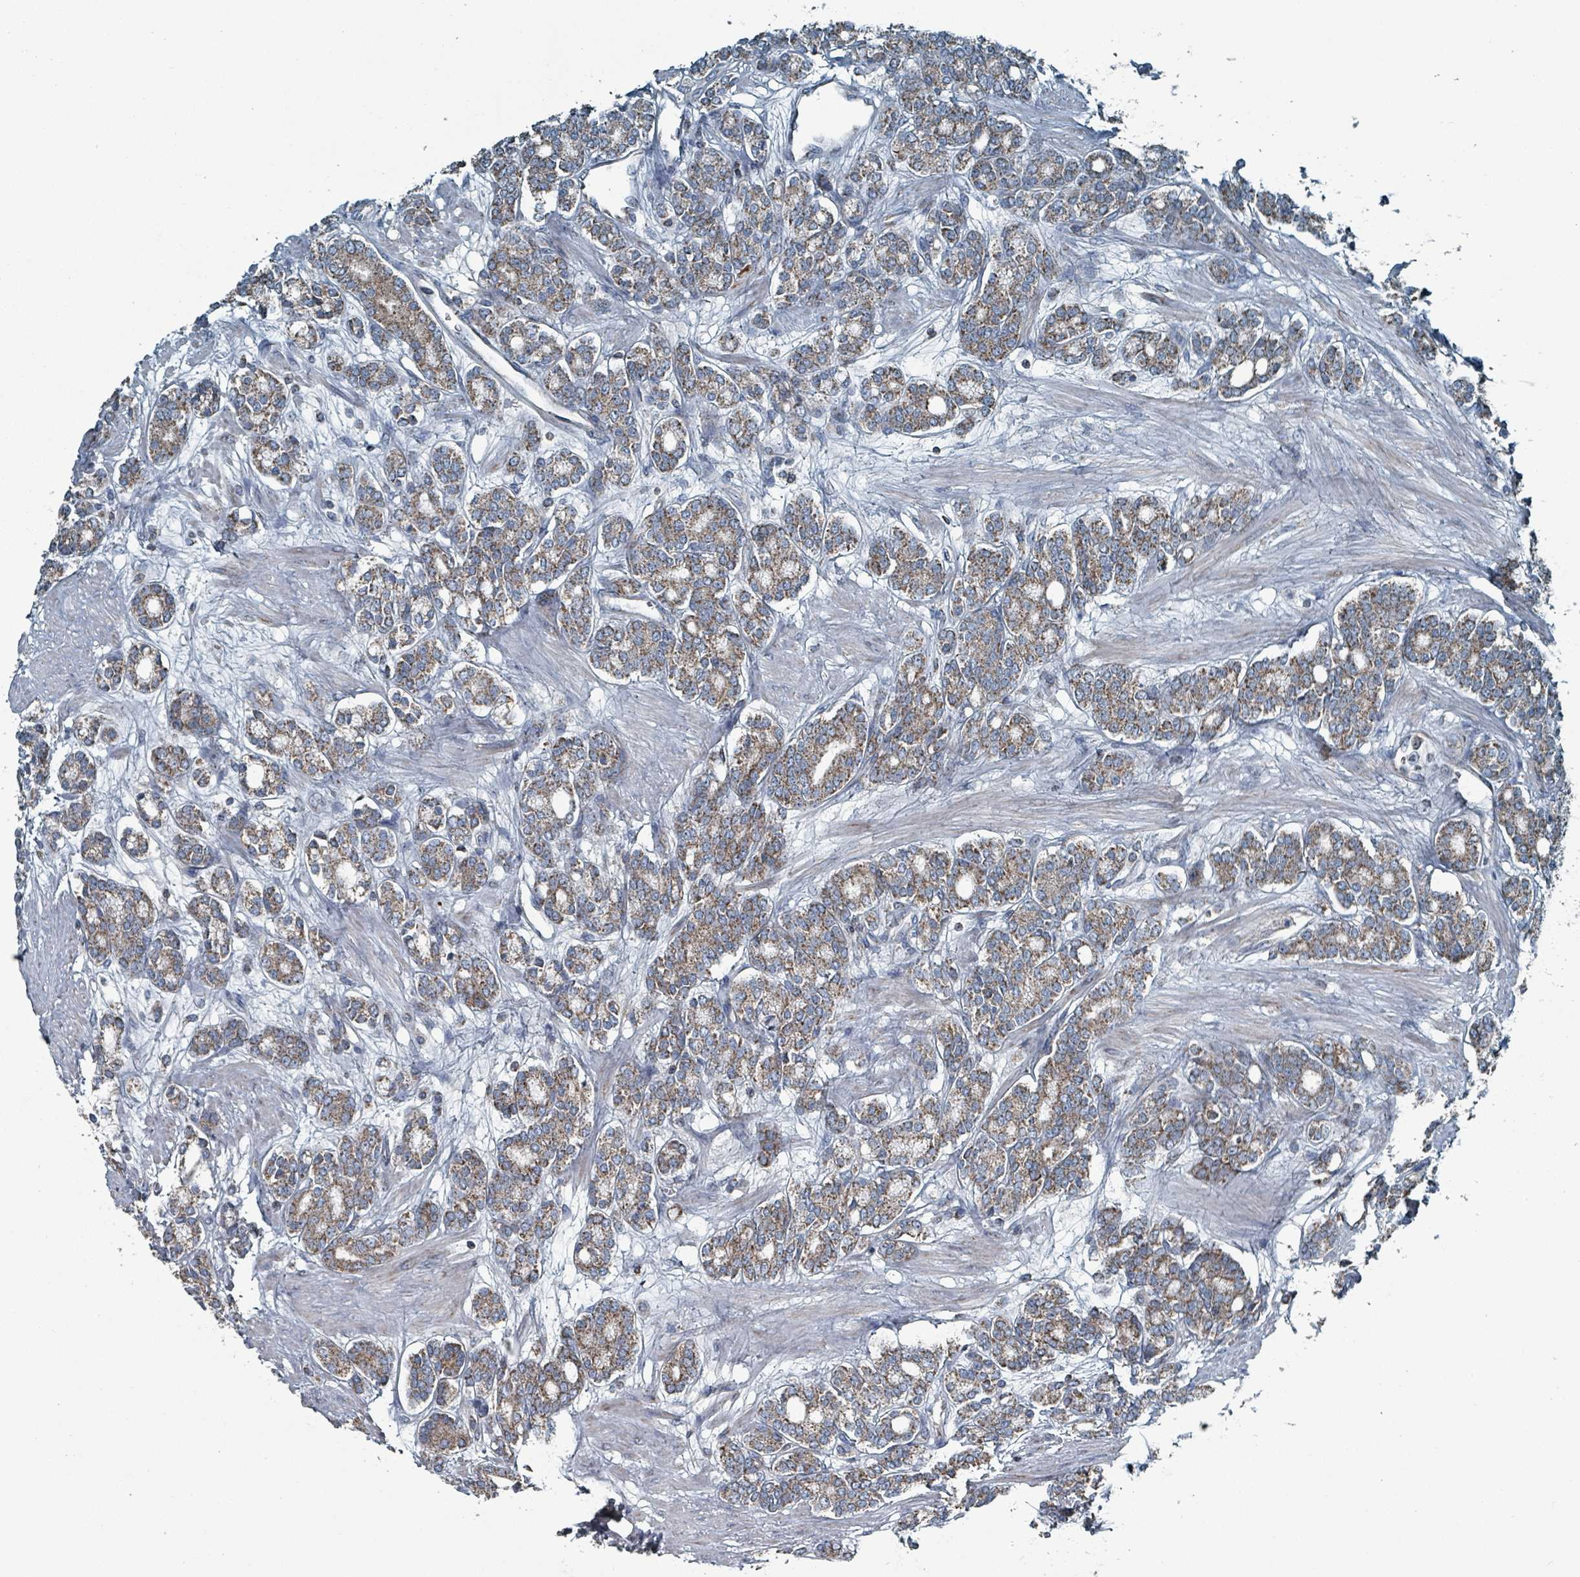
{"staining": {"intensity": "moderate", "quantity": ">75%", "location": "cytoplasmic/membranous"}, "tissue": "prostate cancer", "cell_type": "Tumor cells", "image_type": "cancer", "snomed": [{"axis": "morphology", "description": "Adenocarcinoma, High grade"}, {"axis": "topography", "description": "Prostate"}], "caption": "Moderate cytoplasmic/membranous protein staining is seen in about >75% of tumor cells in adenocarcinoma (high-grade) (prostate). The protein is stained brown, and the nuclei are stained in blue (DAB (3,3'-diaminobenzidine) IHC with brightfield microscopy, high magnification).", "gene": "ABHD18", "patient": {"sex": "male", "age": 62}}